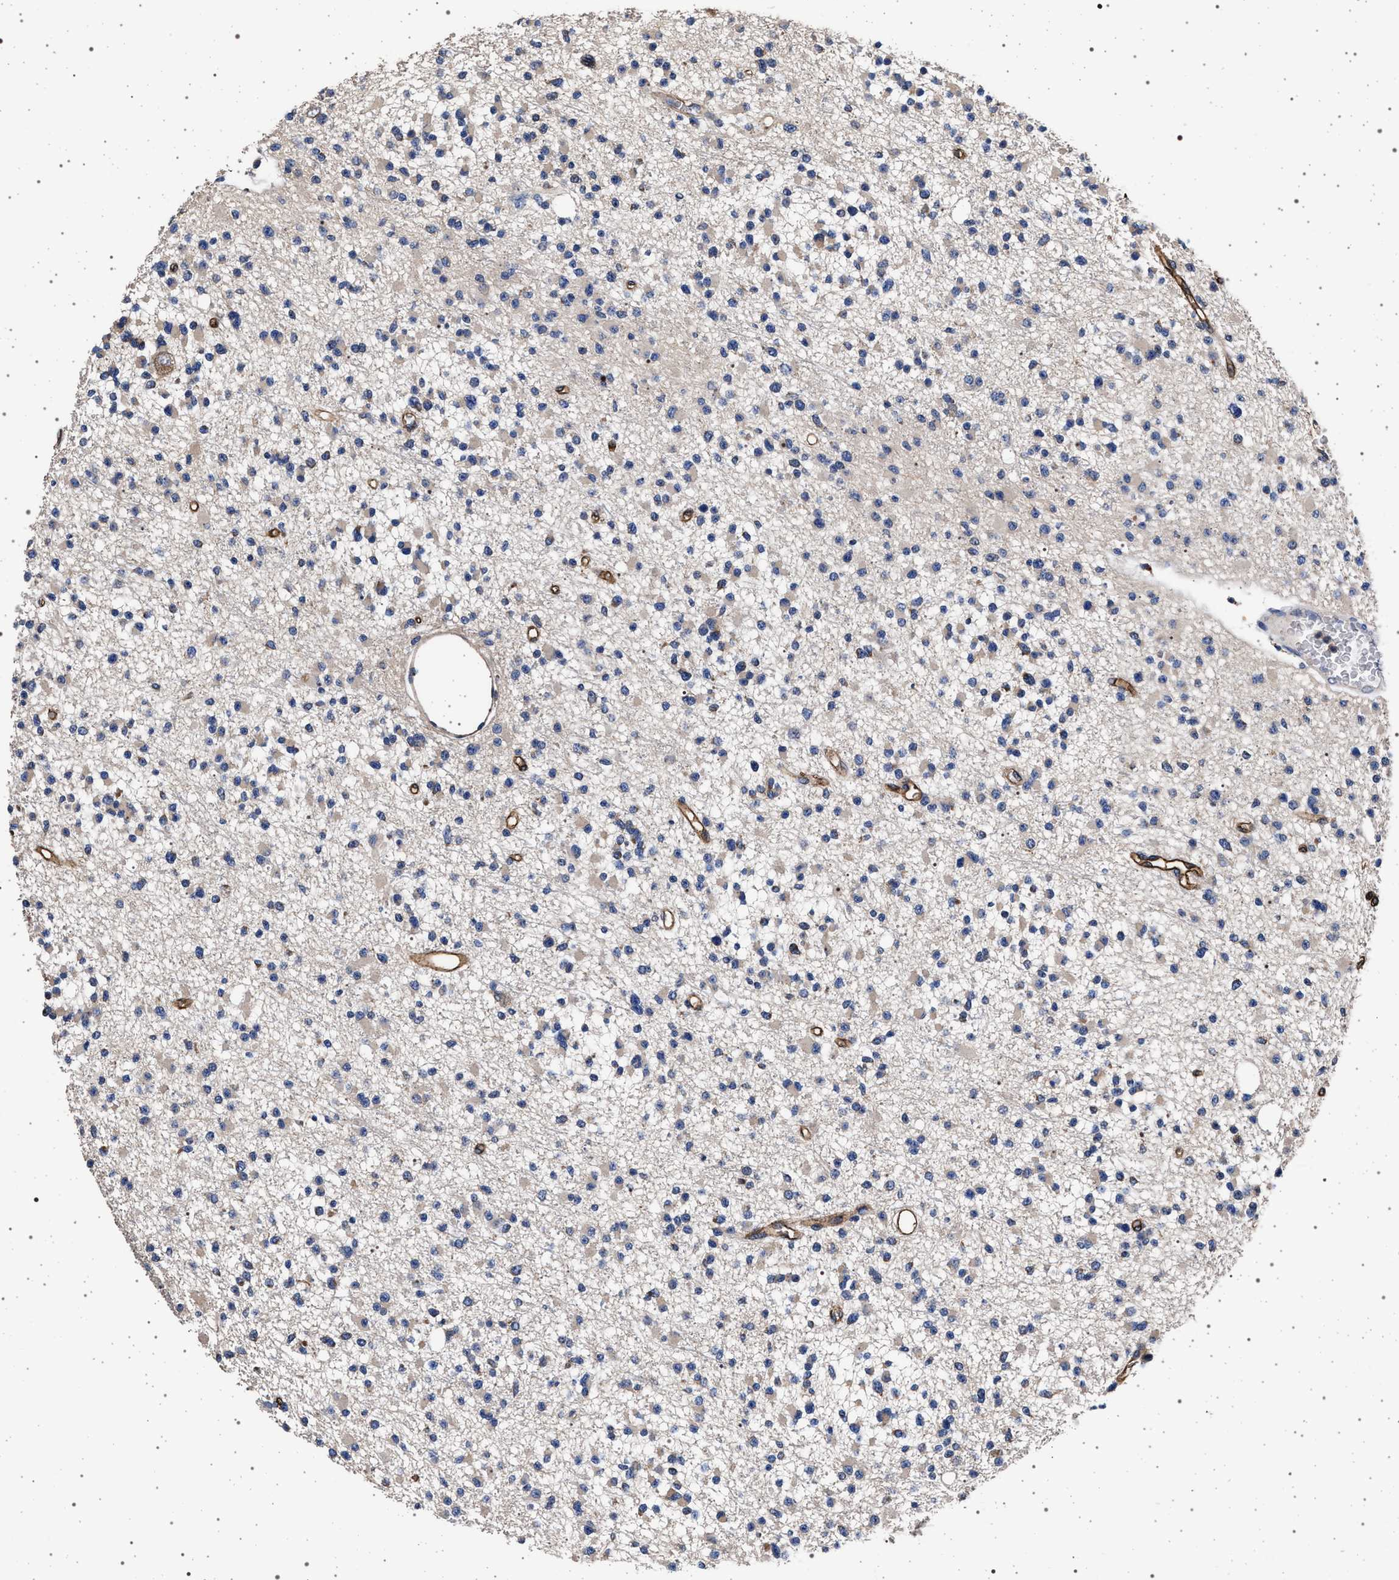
{"staining": {"intensity": "negative", "quantity": "none", "location": "none"}, "tissue": "glioma", "cell_type": "Tumor cells", "image_type": "cancer", "snomed": [{"axis": "morphology", "description": "Glioma, malignant, Low grade"}, {"axis": "topography", "description": "Brain"}], "caption": "This photomicrograph is of malignant low-grade glioma stained with immunohistochemistry (IHC) to label a protein in brown with the nuclei are counter-stained blue. There is no staining in tumor cells.", "gene": "MAP3K2", "patient": {"sex": "female", "age": 22}}